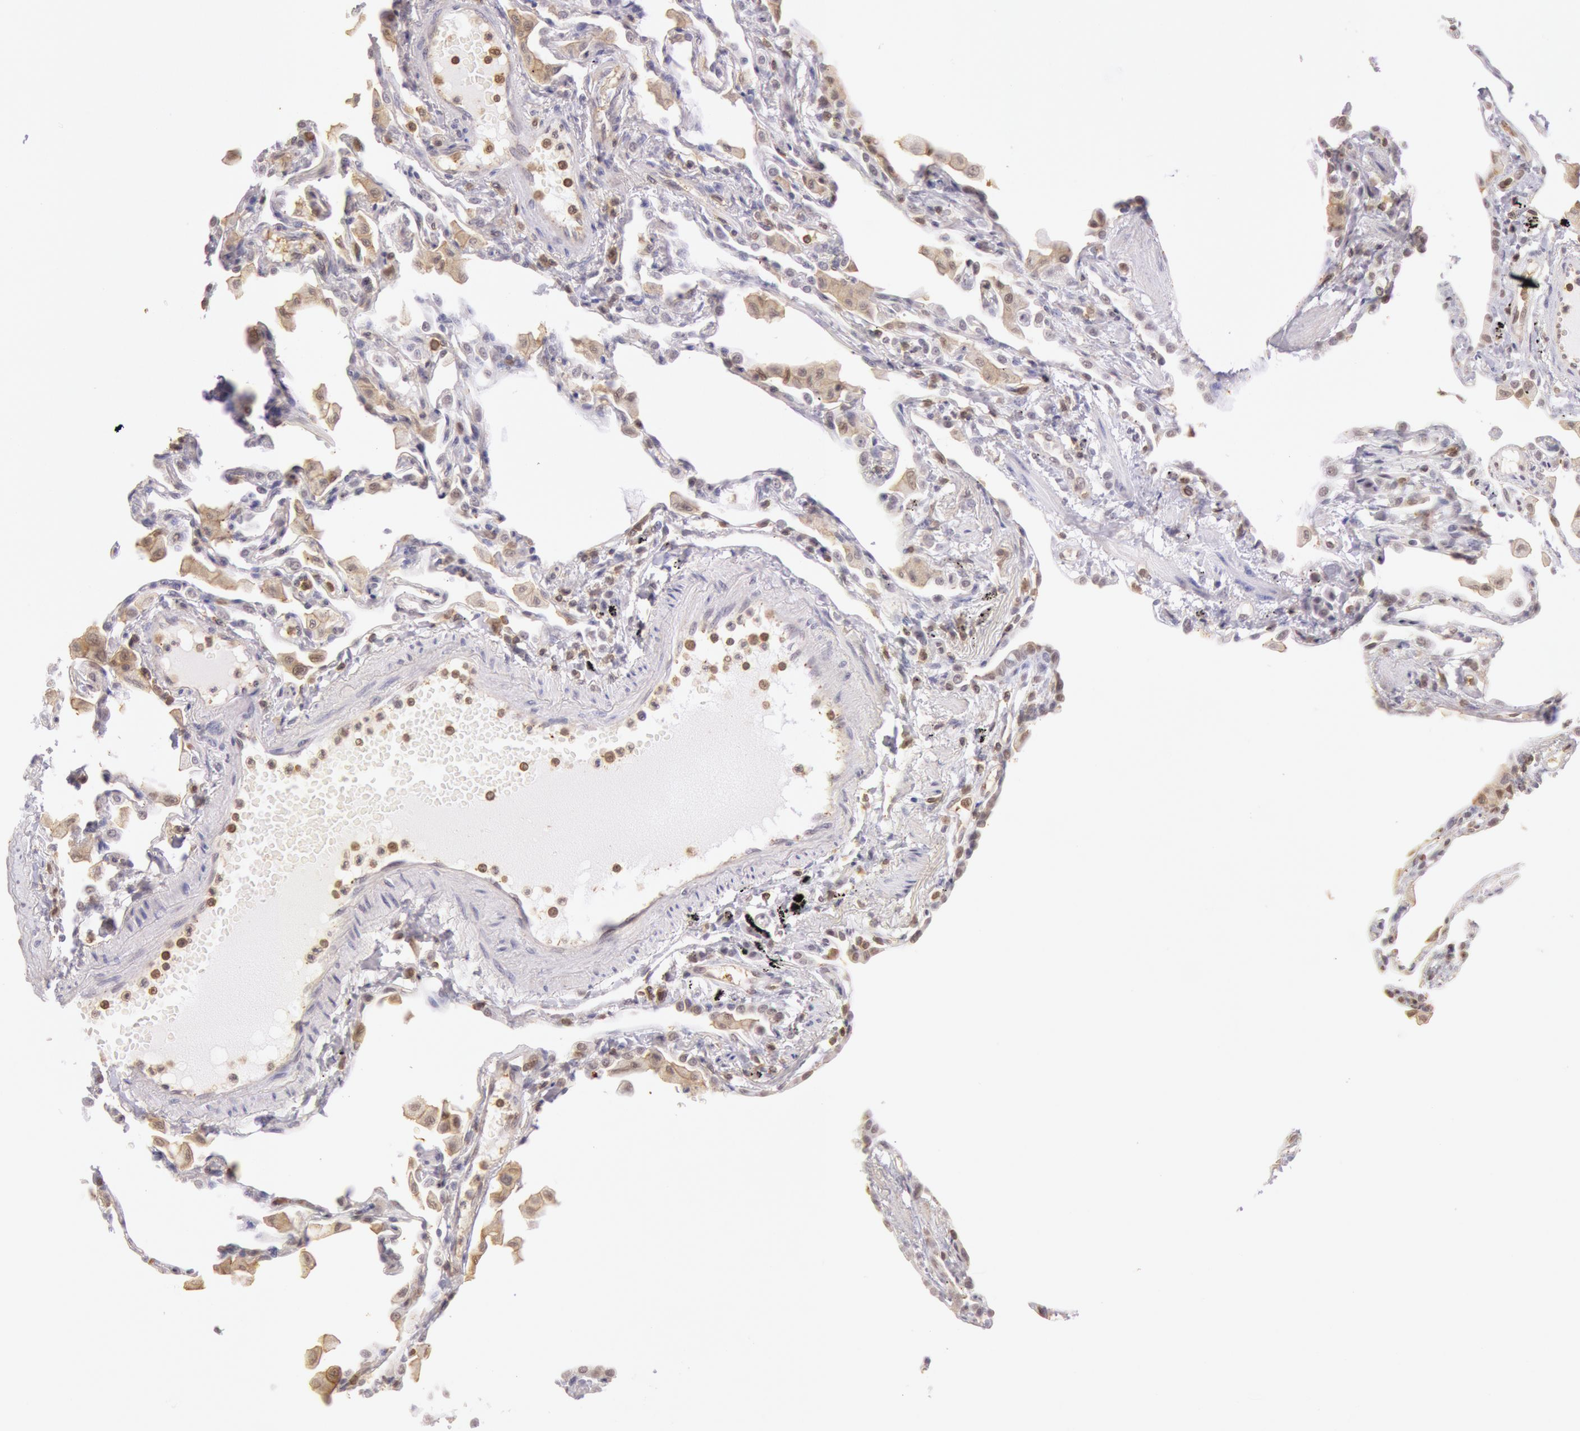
{"staining": {"intensity": "moderate", "quantity": "25%-75%", "location": "nuclear"}, "tissue": "lung", "cell_type": "Alveolar cells", "image_type": "normal", "snomed": [{"axis": "morphology", "description": "Normal tissue, NOS"}, {"axis": "topography", "description": "Lung"}], "caption": "Protein staining of unremarkable lung exhibits moderate nuclear expression in about 25%-75% of alveolar cells.", "gene": "HIF1A", "patient": {"sex": "female", "age": 49}}